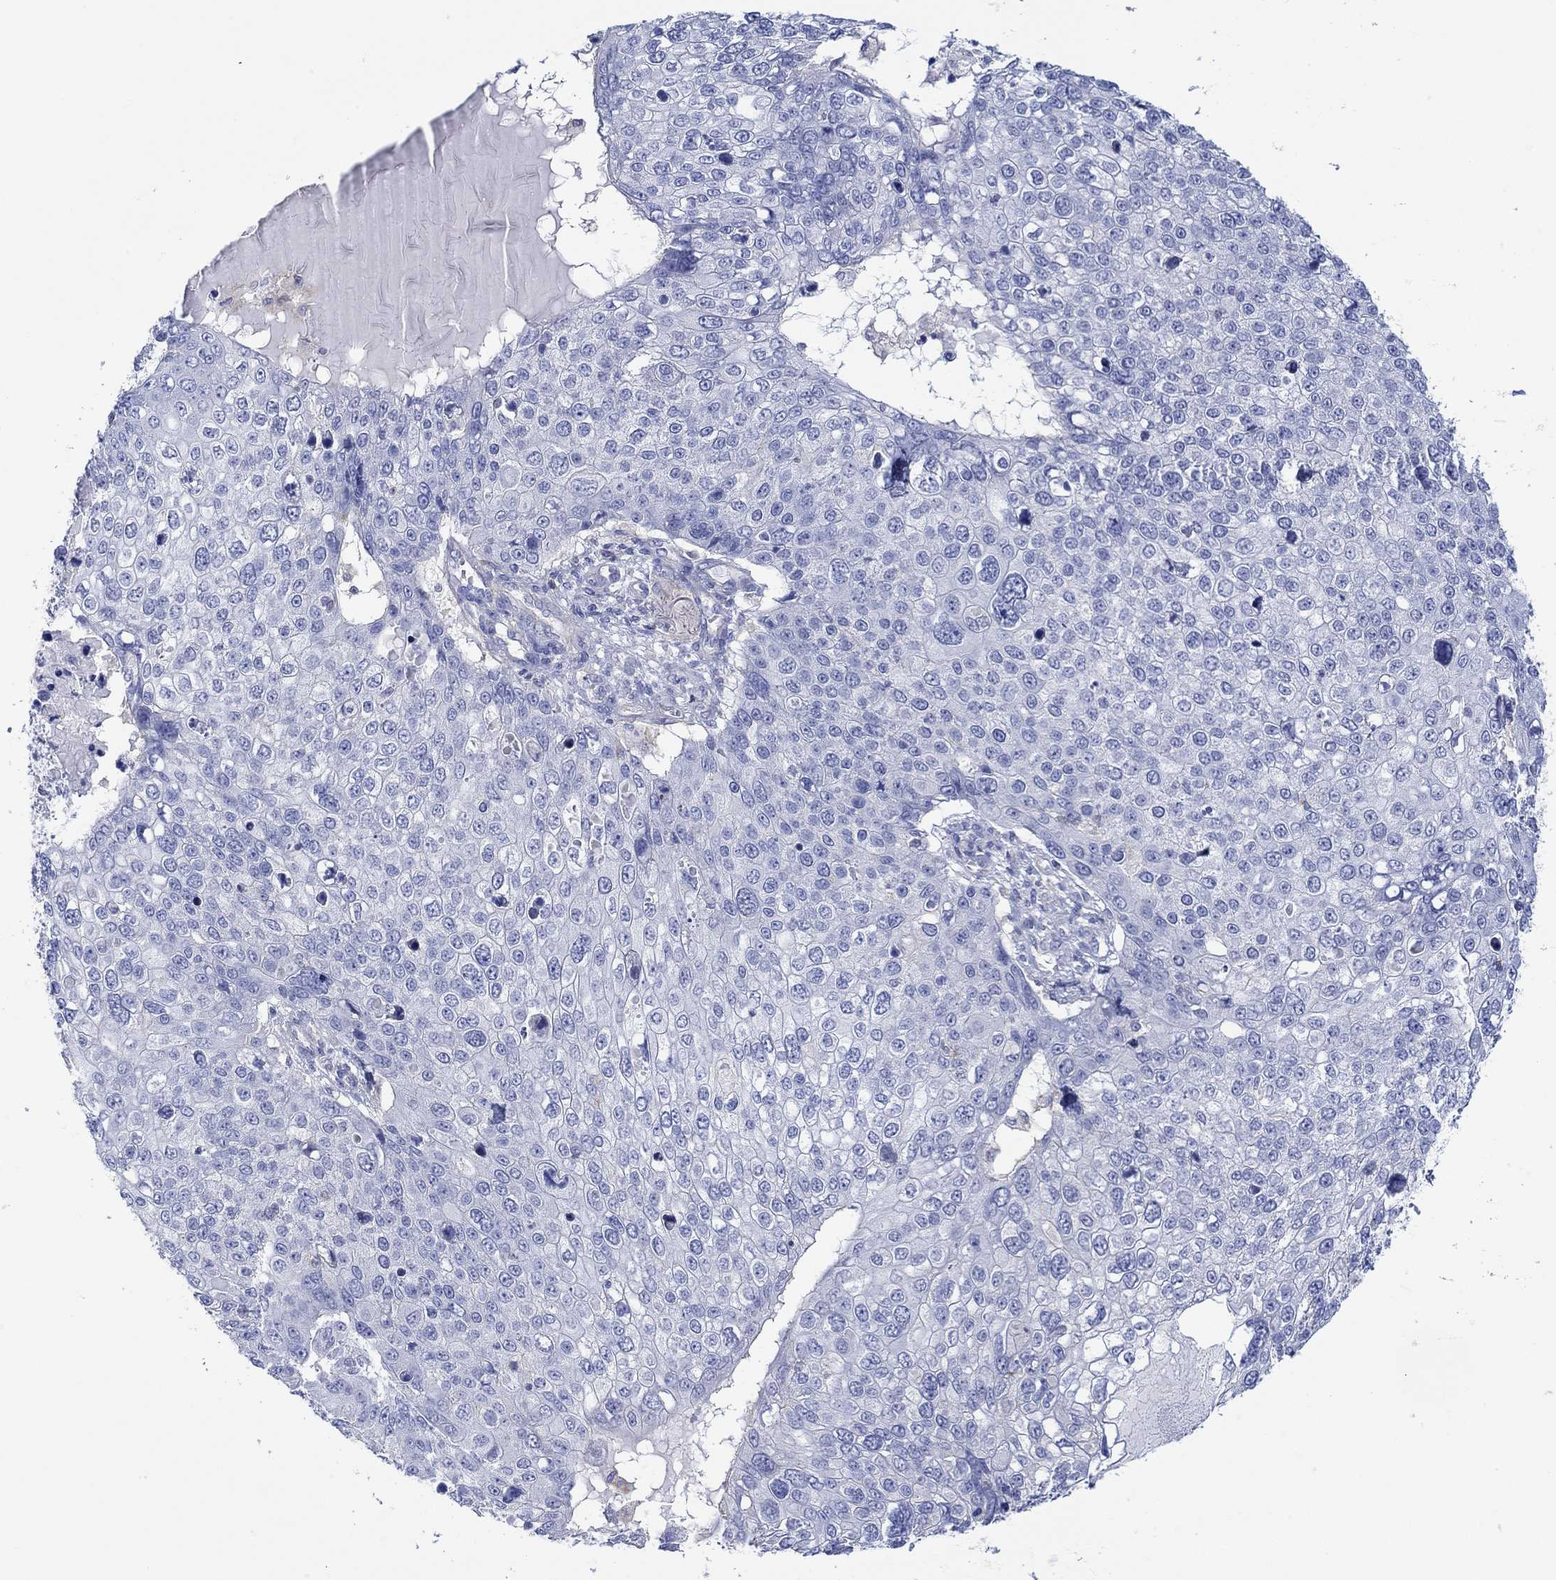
{"staining": {"intensity": "negative", "quantity": "none", "location": "none"}, "tissue": "skin cancer", "cell_type": "Tumor cells", "image_type": "cancer", "snomed": [{"axis": "morphology", "description": "Squamous cell carcinoma, NOS"}, {"axis": "topography", "description": "Skin"}], "caption": "Histopathology image shows no protein staining in tumor cells of skin cancer (squamous cell carcinoma) tissue. (DAB (3,3'-diaminobenzidine) immunohistochemistry (IHC) with hematoxylin counter stain).", "gene": "PPIL6", "patient": {"sex": "male", "age": 71}}